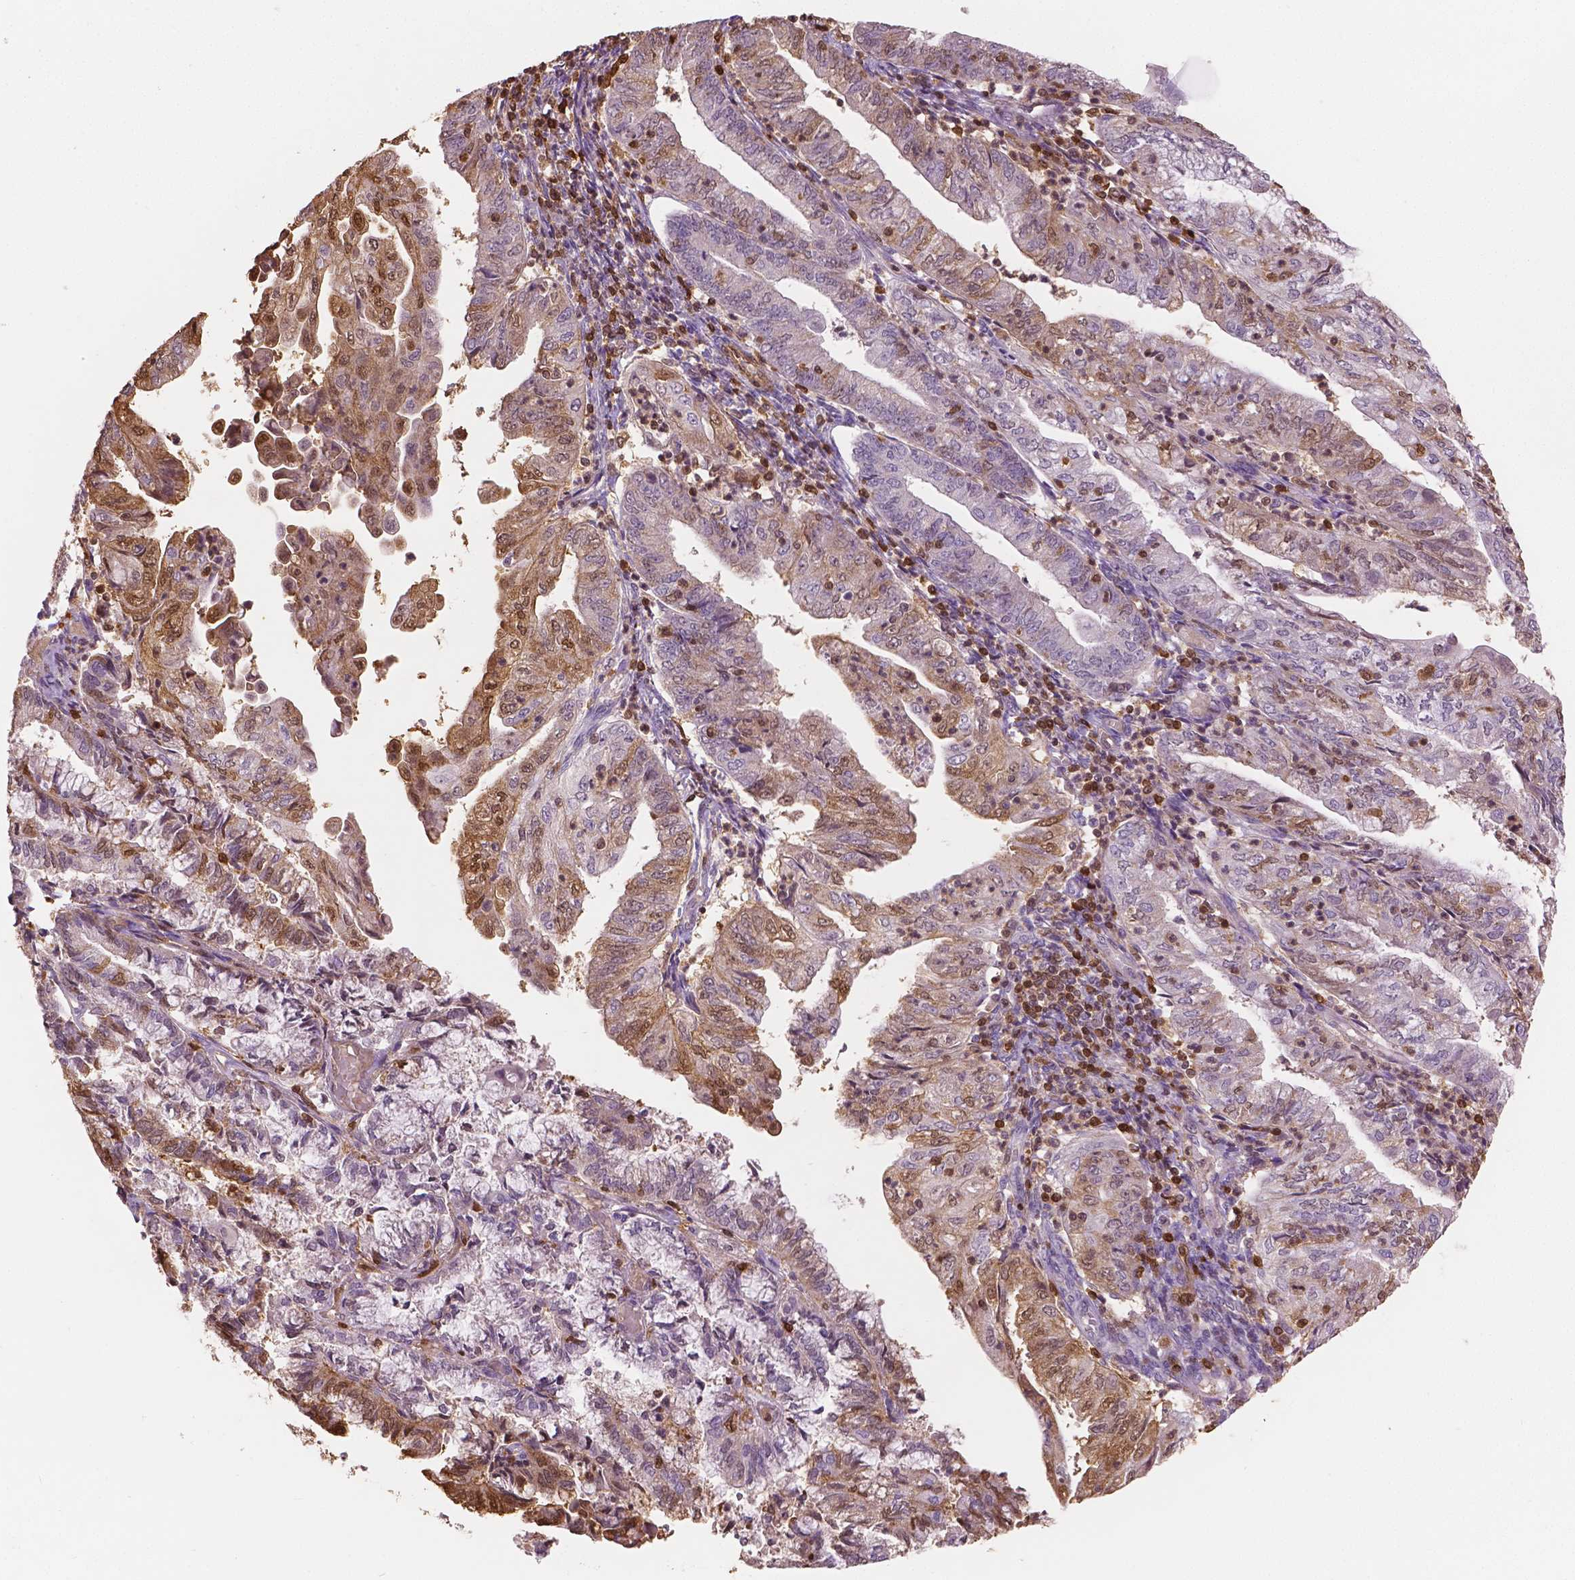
{"staining": {"intensity": "moderate", "quantity": "<25%", "location": "cytoplasmic/membranous,nuclear"}, "tissue": "endometrial cancer", "cell_type": "Tumor cells", "image_type": "cancer", "snomed": [{"axis": "morphology", "description": "Adenocarcinoma, NOS"}, {"axis": "topography", "description": "Endometrium"}], "caption": "IHC (DAB) staining of human adenocarcinoma (endometrial) demonstrates moderate cytoplasmic/membranous and nuclear protein expression in approximately <25% of tumor cells.", "gene": "S100A4", "patient": {"sex": "female", "age": 55}}